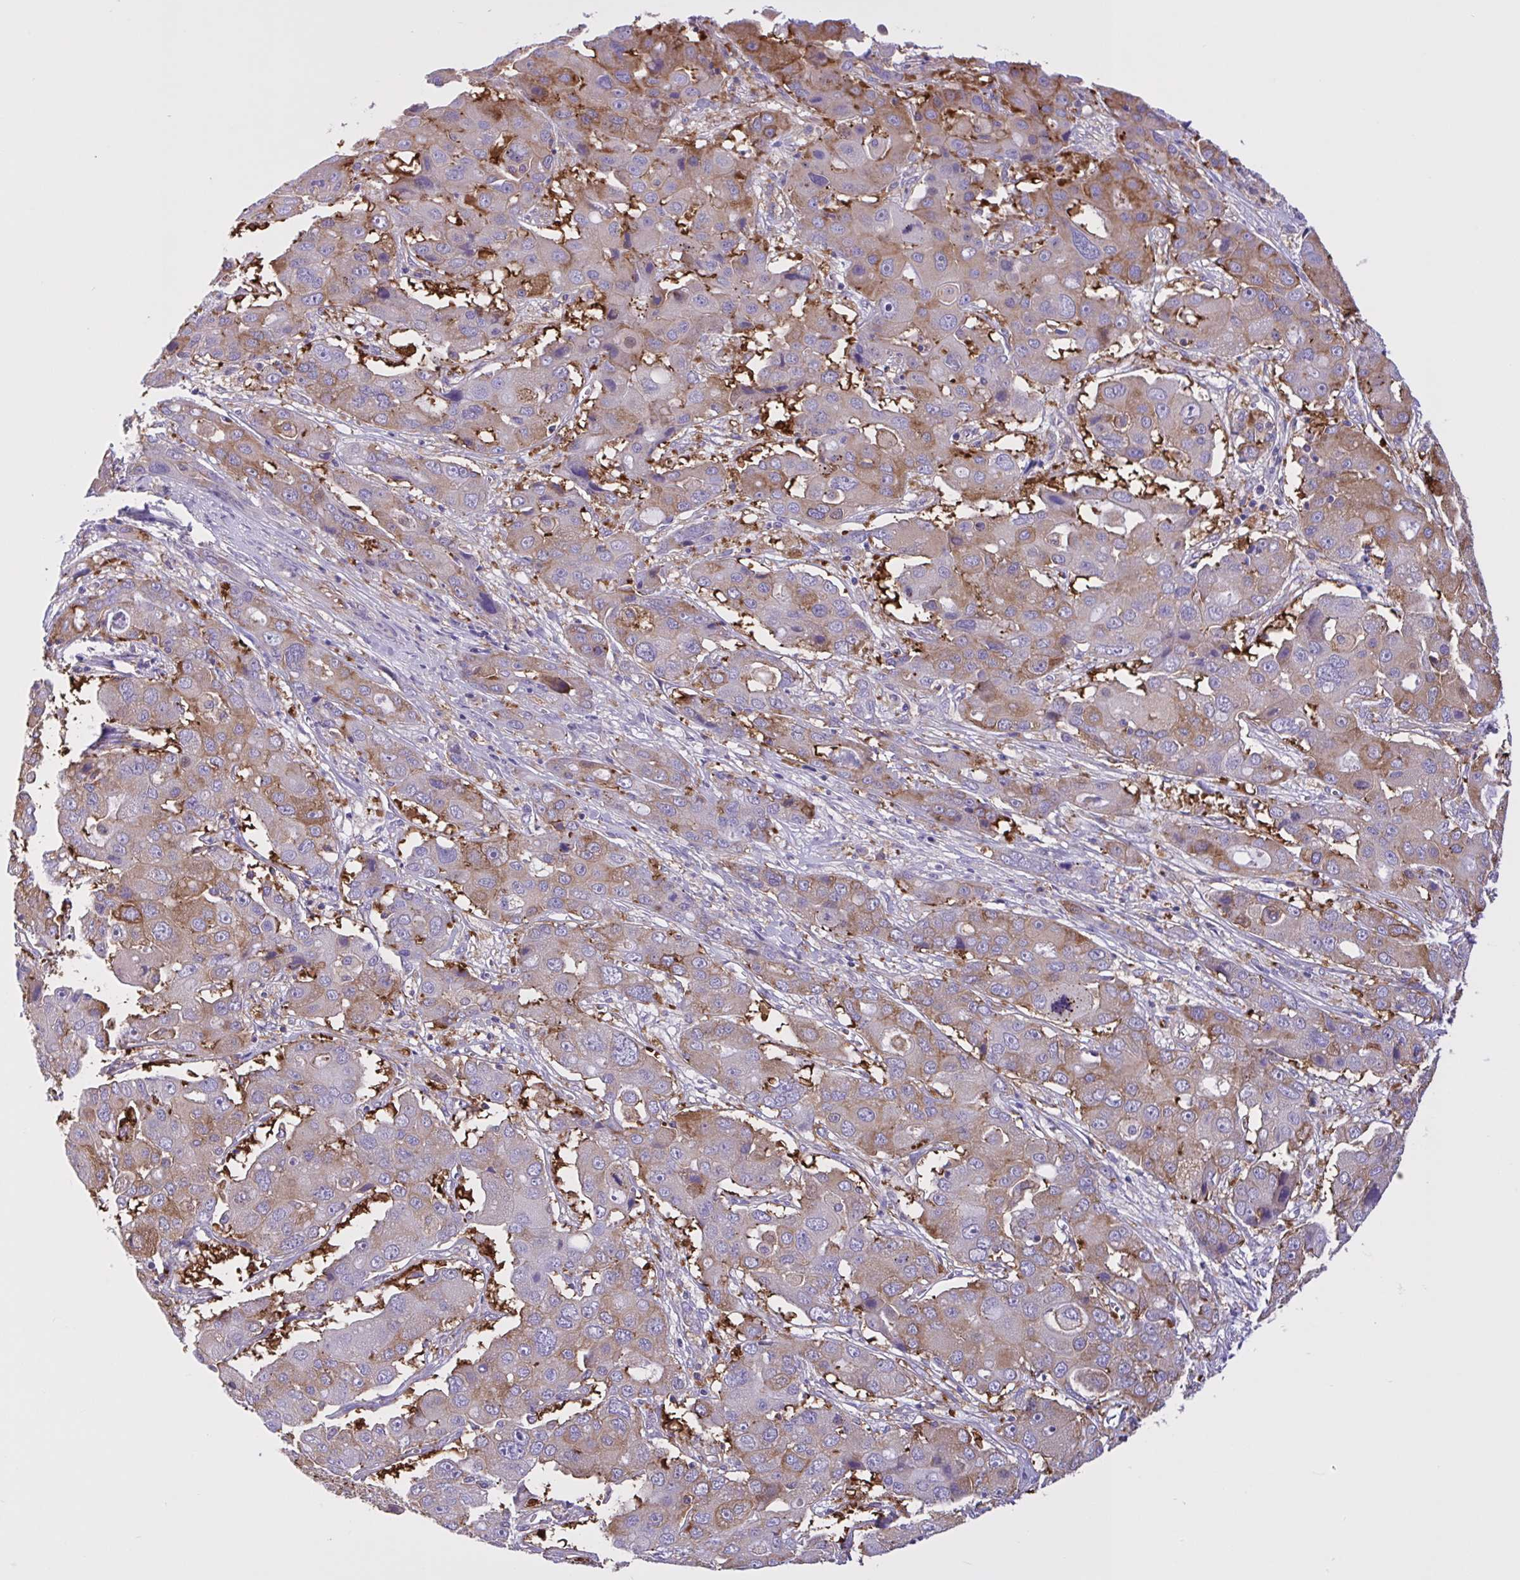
{"staining": {"intensity": "moderate", "quantity": "25%-75%", "location": "cytoplasmic/membranous"}, "tissue": "liver cancer", "cell_type": "Tumor cells", "image_type": "cancer", "snomed": [{"axis": "morphology", "description": "Cholangiocarcinoma"}, {"axis": "topography", "description": "Liver"}], "caption": "Protein staining demonstrates moderate cytoplasmic/membranous expression in about 25%-75% of tumor cells in liver cancer.", "gene": "OR51M1", "patient": {"sex": "male", "age": 67}}